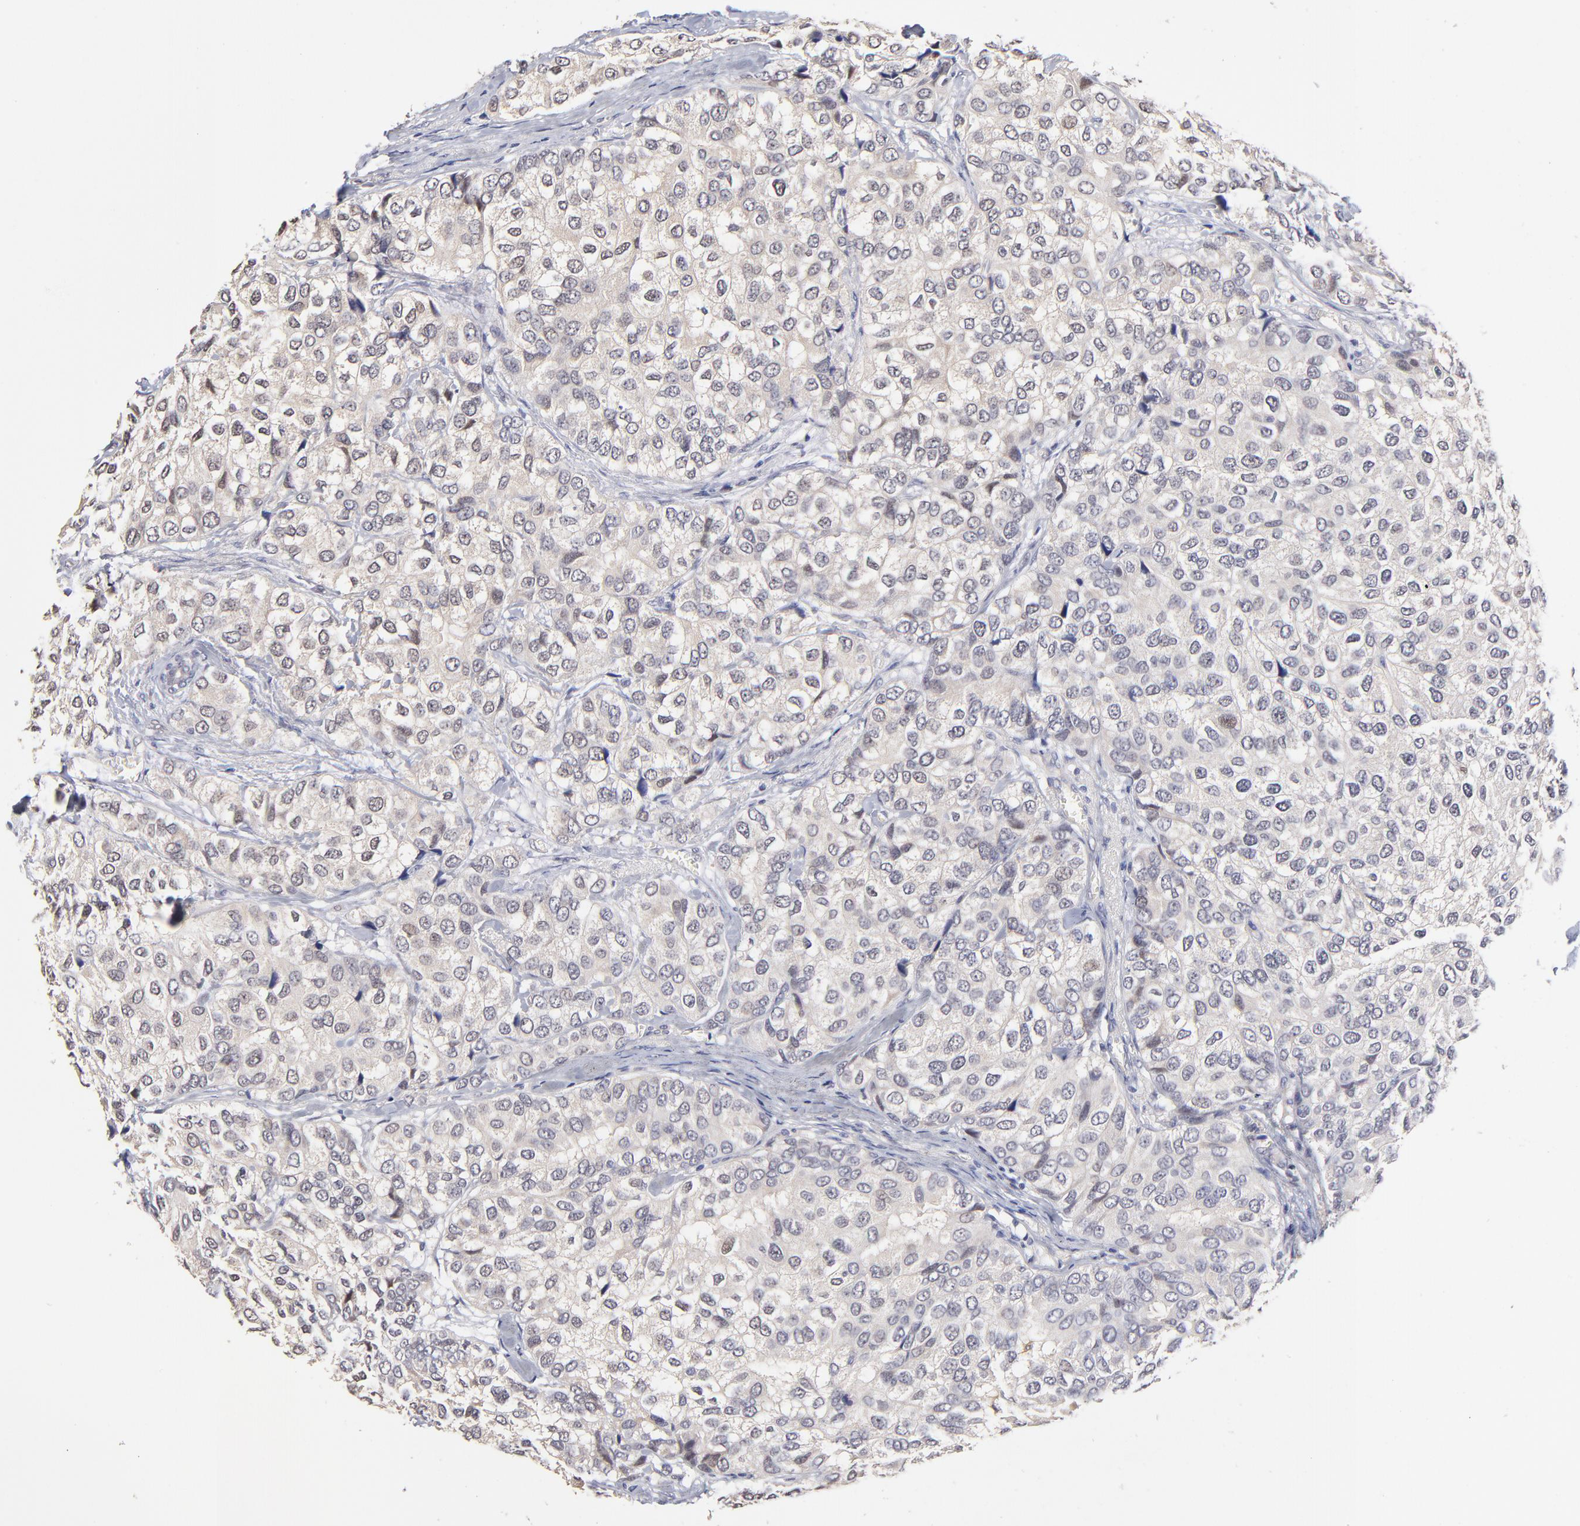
{"staining": {"intensity": "moderate", "quantity": ">75%", "location": "cytoplasmic/membranous"}, "tissue": "breast cancer", "cell_type": "Tumor cells", "image_type": "cancer", "snomed": [{"axis": "morphology", "description": "Duct carcinoma"}, {"axis": "topography", "description": "Breast"}], "caption": "Immunohistochemical staining of human breast intraductal carcinoma demonstrates medium levels of moderate cytoplasmic/membranous positivity in about >75% of tumor cells.", "gene": "ZNF10", "patient": {"sex": "female", "age": 68}}